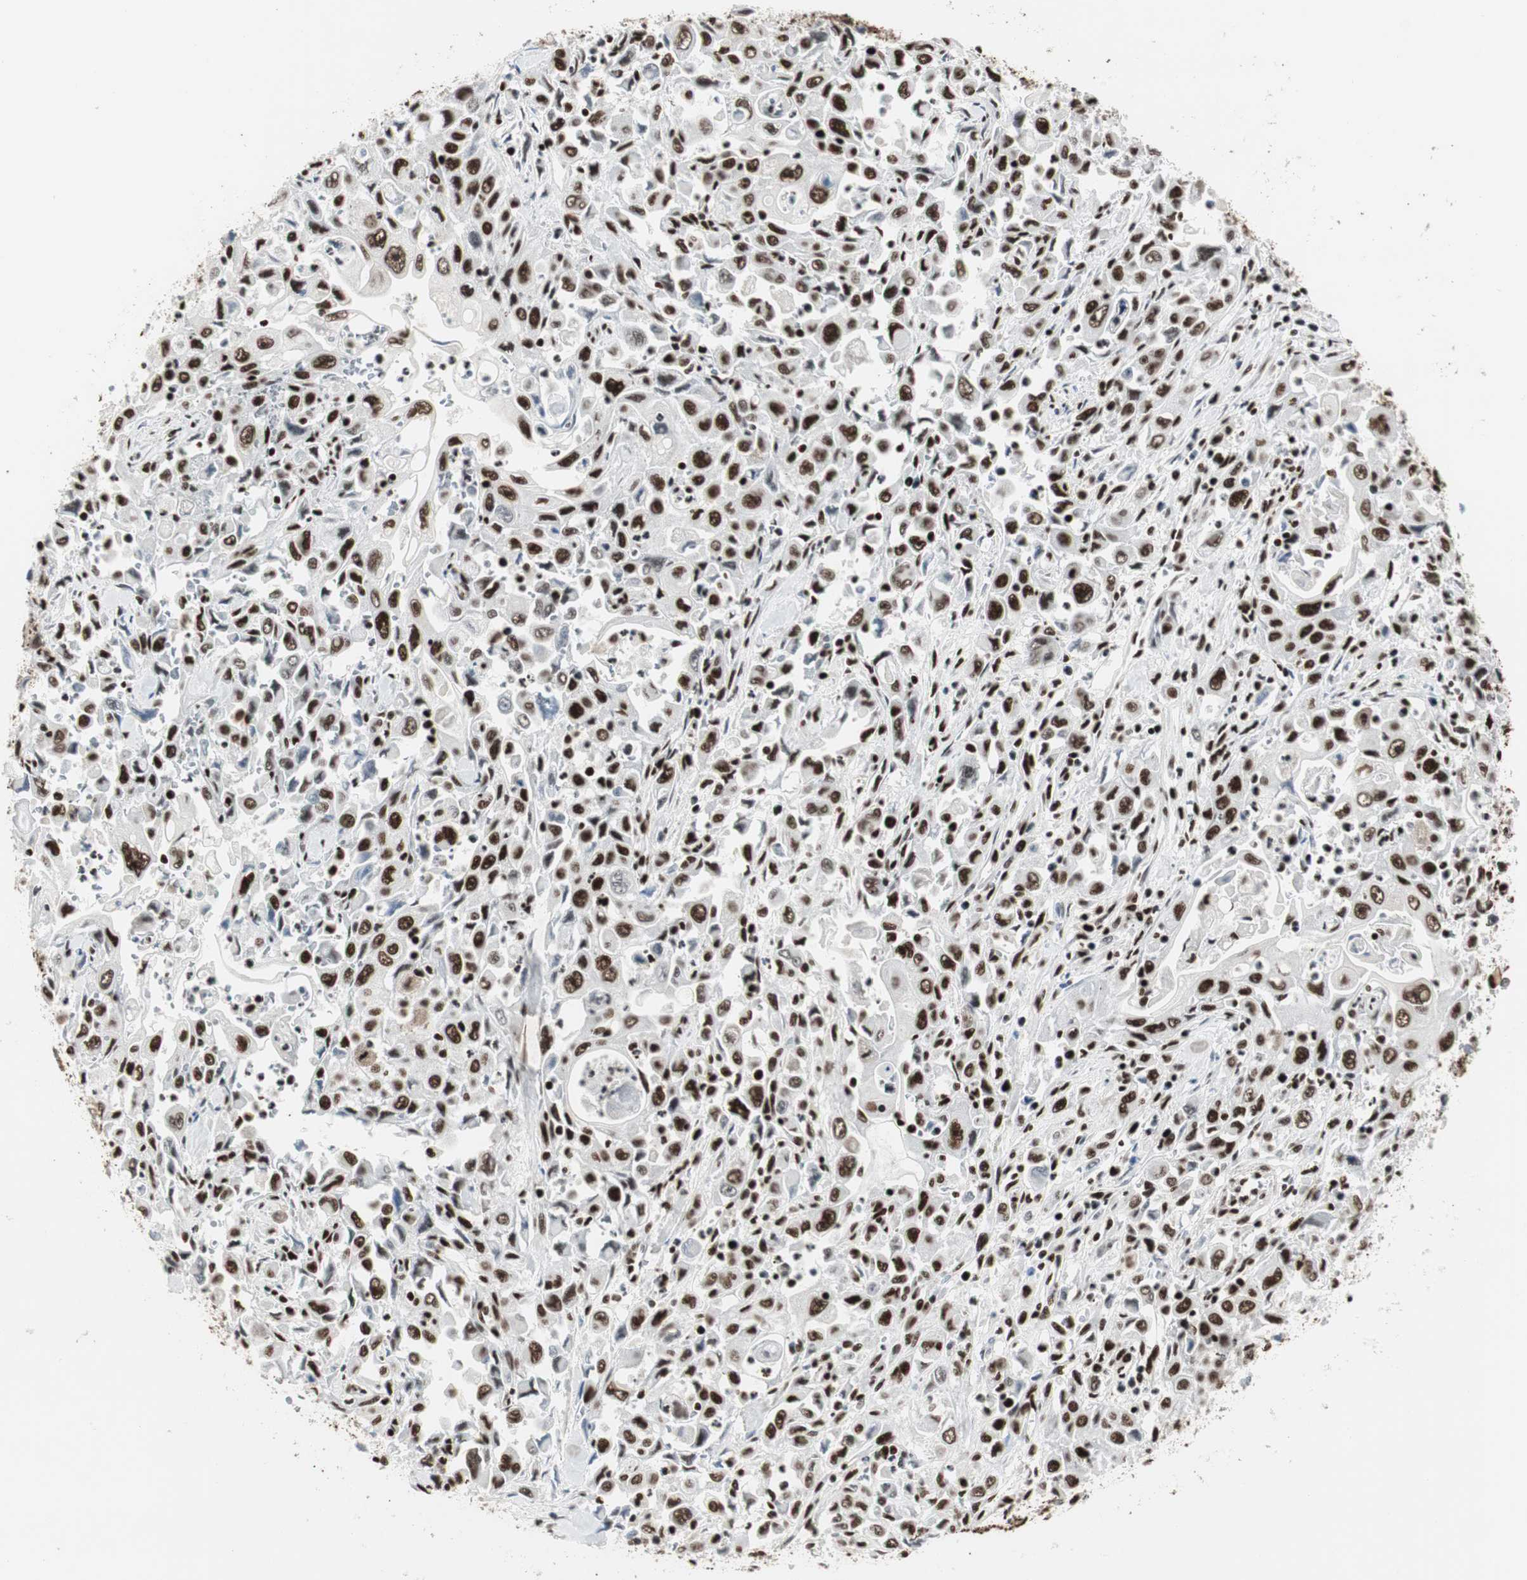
{"staining": {"intensity": "strong", "quantity": ">75%", "location": "nuclear"}, "tissue": "pancreatic cancer", "cell_type": "Tumor cells", "image_type": "cancer", "snomed": [{"axis": "morphology", "description": "Adenocarcinoma, NOS"}, {"axis": "topography", "description": "Pancreas"}], "caption": "Immunohistochemistry (IHC) of adenocarcinoma (pancreatic) reveals high levels of strong nuclear positivity in about >75% of tumor cells. The staining was performed using DAB to visualize the protein expression in brown, while the nuclei were stained in blue with hematoxylin (Magnification: 20x).", "gene": "MTA2", "patient": {"sex": "male", "age": 70}}